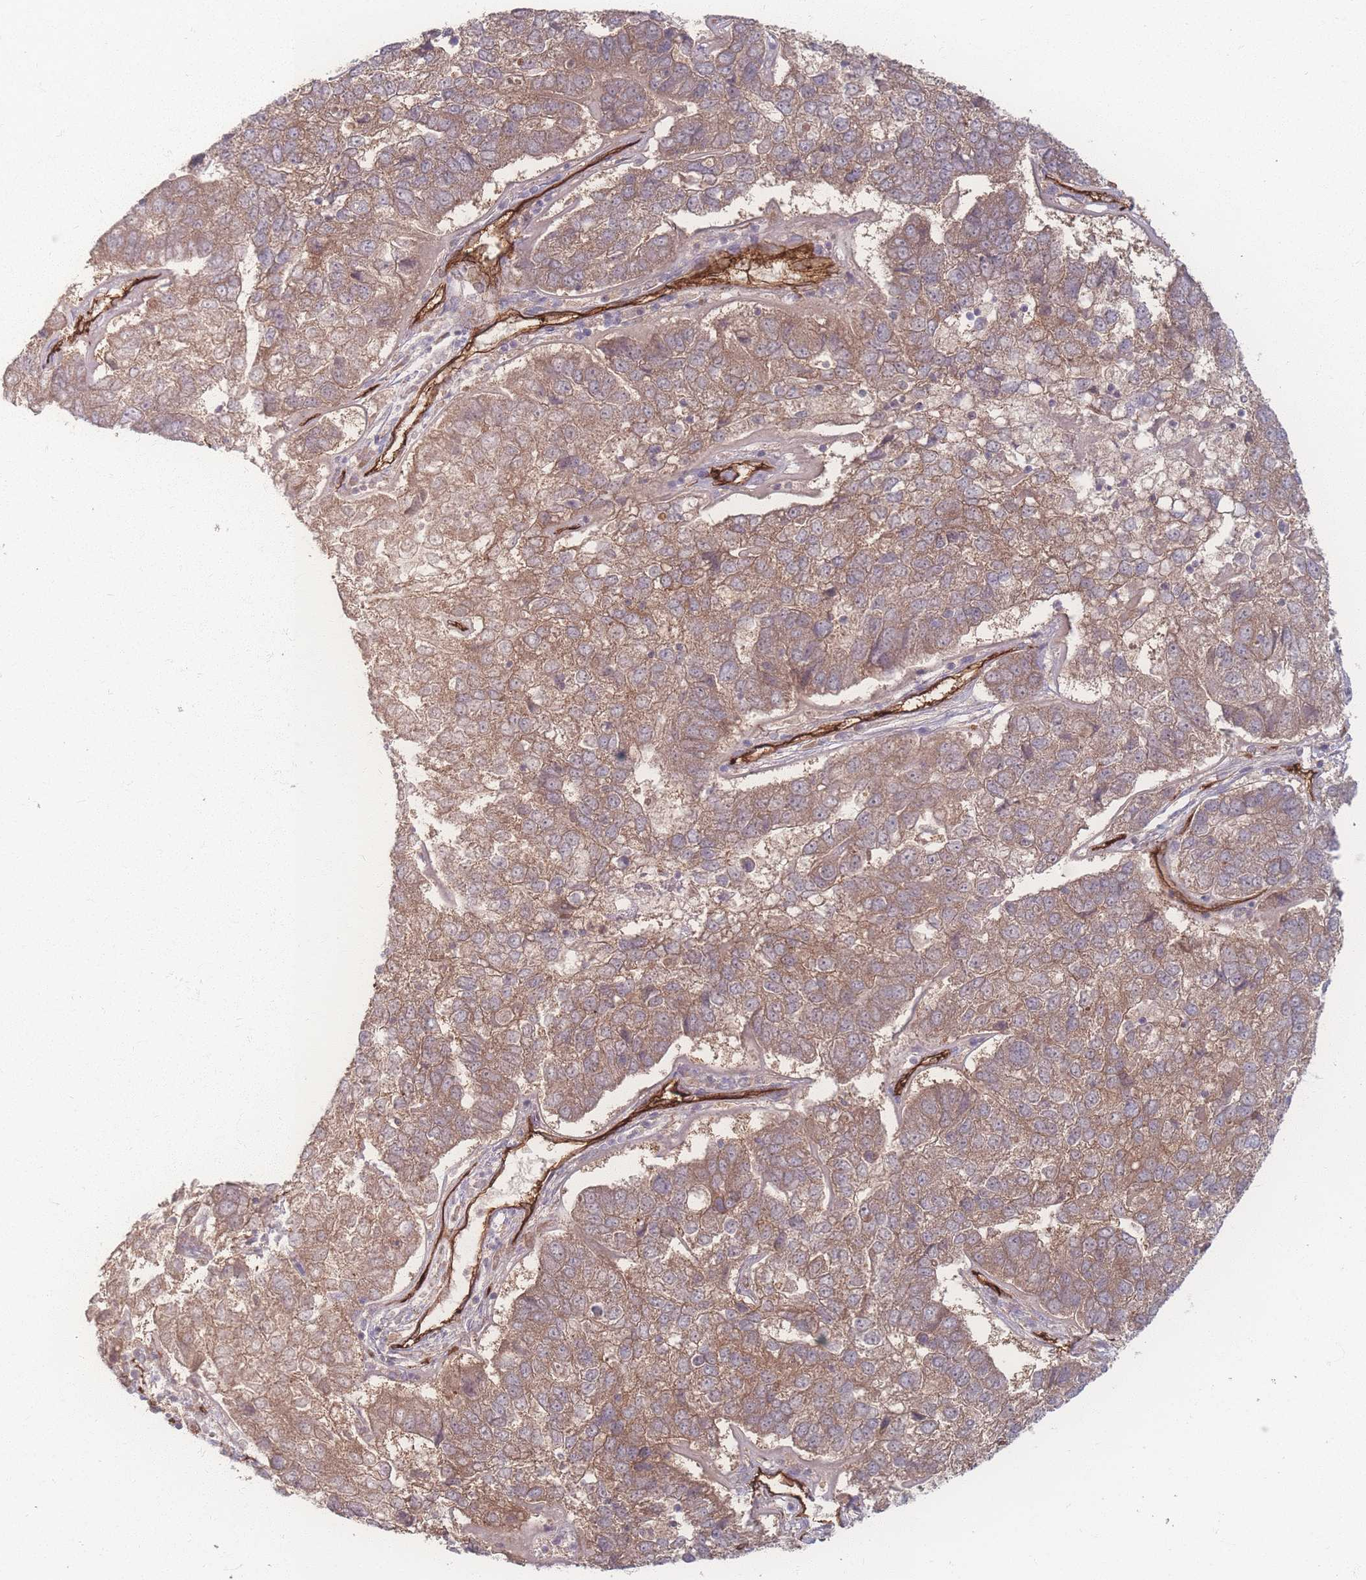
{"staining": {"intensity": "moderate", "quantity": ">75%", "location": "cytoplasmic/membranous"}, "tissue": "pancreatic cancer", "cell_type": "Tumor cells", "image_type": "cancer", "snomed": [{"axis": "morphology", "description": "Adenocarcinoma, NOS"}, {"axis": "topography", "description": "Pancreas"}], "caption": "Brown immunohistochemical staining in pancreatic cancer (adenocarcinoma) shows moderate cytoplasmic/membranous expression in about >75% of tumor cells.", "gene": "INSR", "patient": {"sex": "female", "age": 61}}